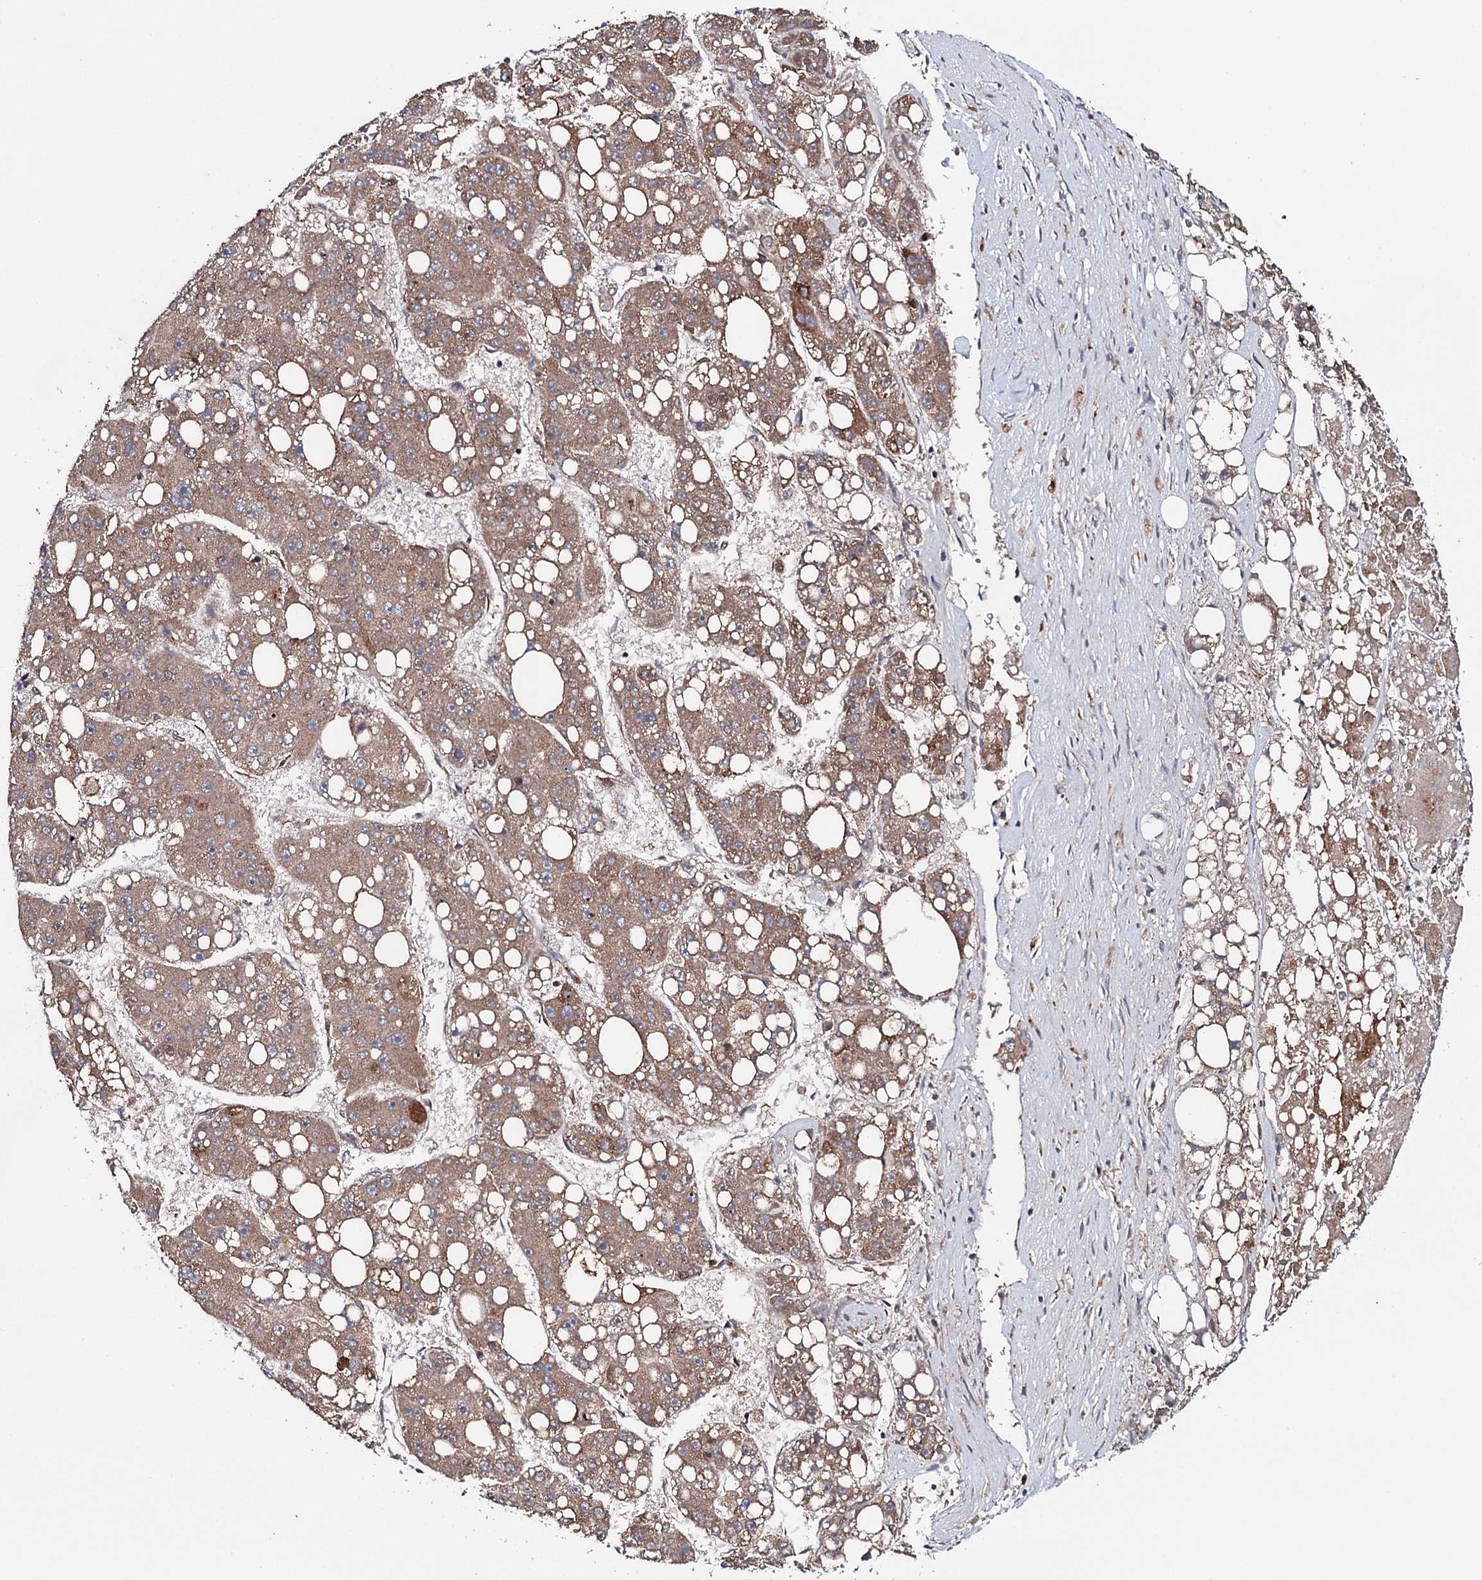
{"staining": {"intensity": "weak", "quantity": ">75%", "location": "cytoplasmic/membranous"}, "tissue": "liver cancer", "cell_type": "Tumor cells", "image_type": "cancer", "snomed": [{"axis": "morphology", "description": "Carcinoma, Hepatocellular, NOS"}, {"axis": "topography", "description": "Liver"}], "caption": "This micrograph demonstrates immunohistochemistry staining of liver hepatocellular carcinoma, with low weak cytoplasmic/membranous expression in about >75% of tumor cells.", "gene": "FAM111A", "patient": {"sex": "female", "age": 61}}